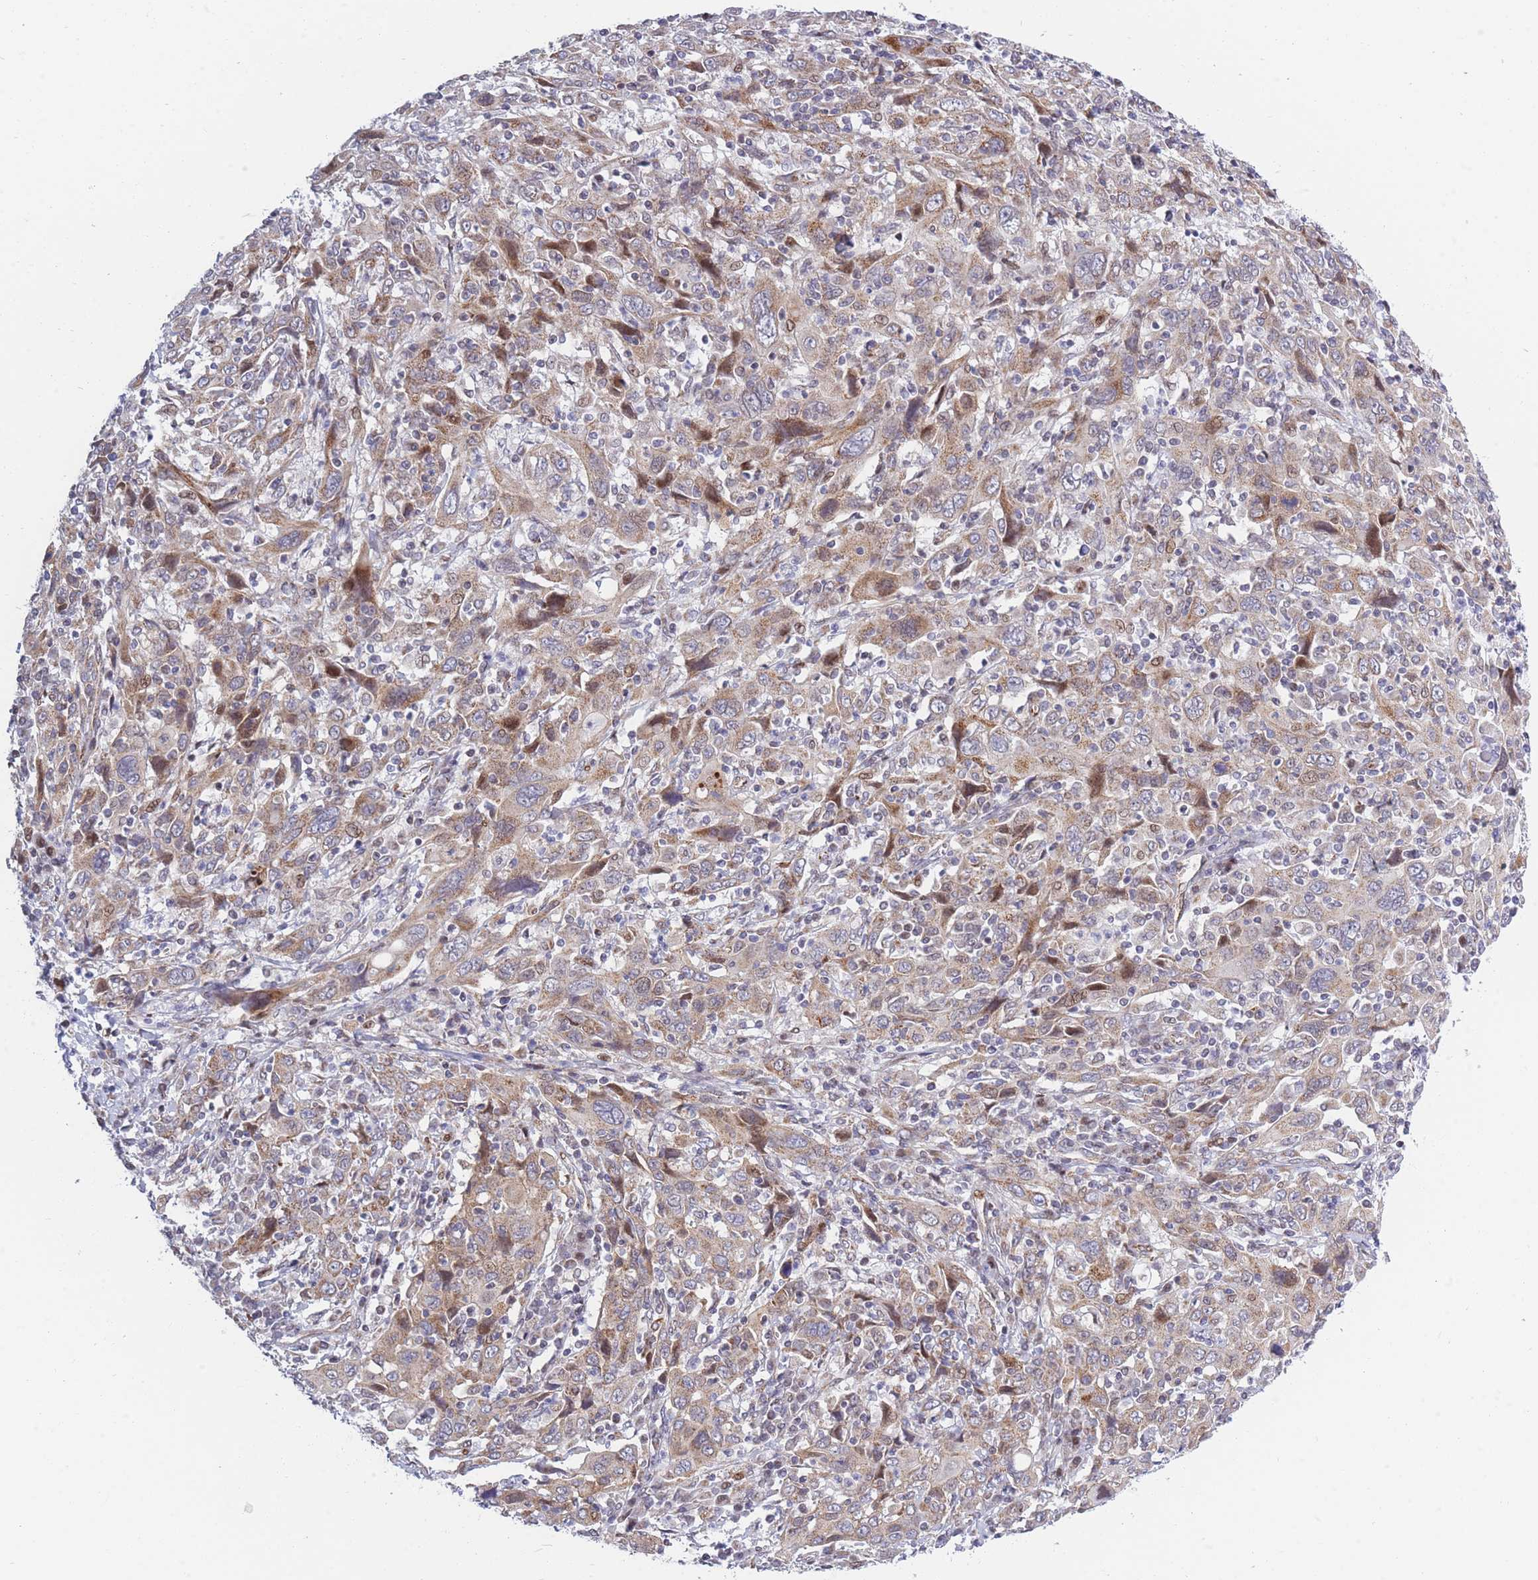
{"staining": {"intensity": "weak", "quantity": ">75%", "location": "cytoplasmic/membranous"}, "tissue": "cervical cancer", "cell_type": "Tumor cells", "image_type": "cancer", "snomed": [{"axis": "morphology", "description": "Squamous cell carcinoma, NOS"}, {"axis": "topography", "description": "Cervix"}], "caption": "Immunohistochemical staining of cervical cancer (squamous cell carcinoma) demonstrates weak cytoplasmic/membranous protein positivity in about >75% of tumor cells.", "gene": "MOB4", "patient": {"sex": "female", "age": 46}}